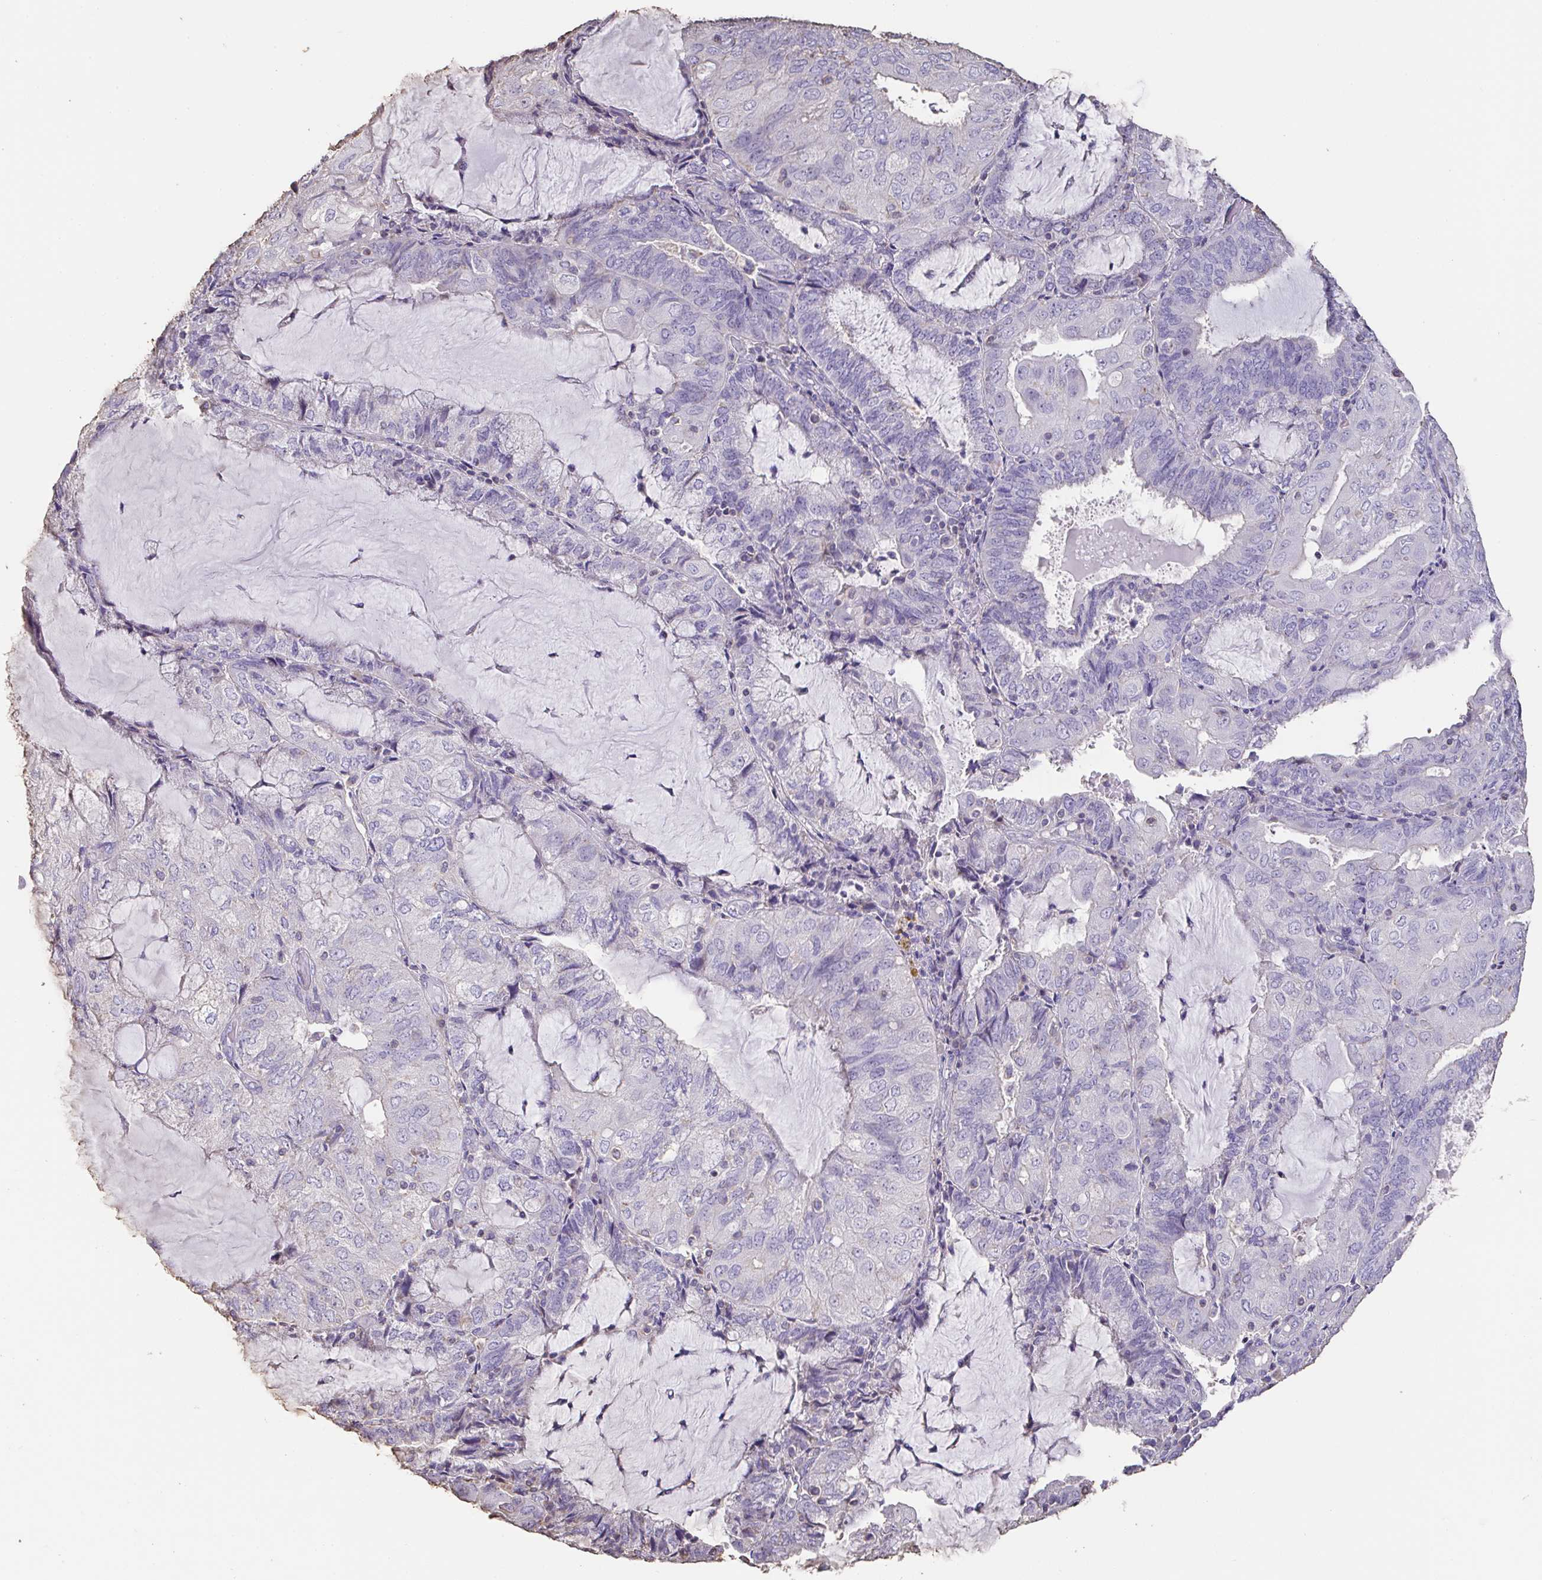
{"staining": {"intensity": "negative", "quantity": "none", "location": "none"}, "tissue": "endometrial cancer", "cell_type": "Tumor cells", "image_type": "cancer", "snomed": [{"axis": "morphology", "description": "Adenocarcinoma, NOS"}, {"axis": "topography", "description": "Endometrium"}], "caption": "An immunohistochemistry (IHC) histopathology image of endometrial cancer (adenocarcinoma) is shown. There is no staining in tumor cells of endometrial cancer (adenocarcinoma). Brightfield microscopy of immunohistochemistry (IHC) stained with DAB (brown) and hematoxylin (blue), captured at high magnification.", "gene": "IL23R", "patient": {"sex": "female", "age": 81}}